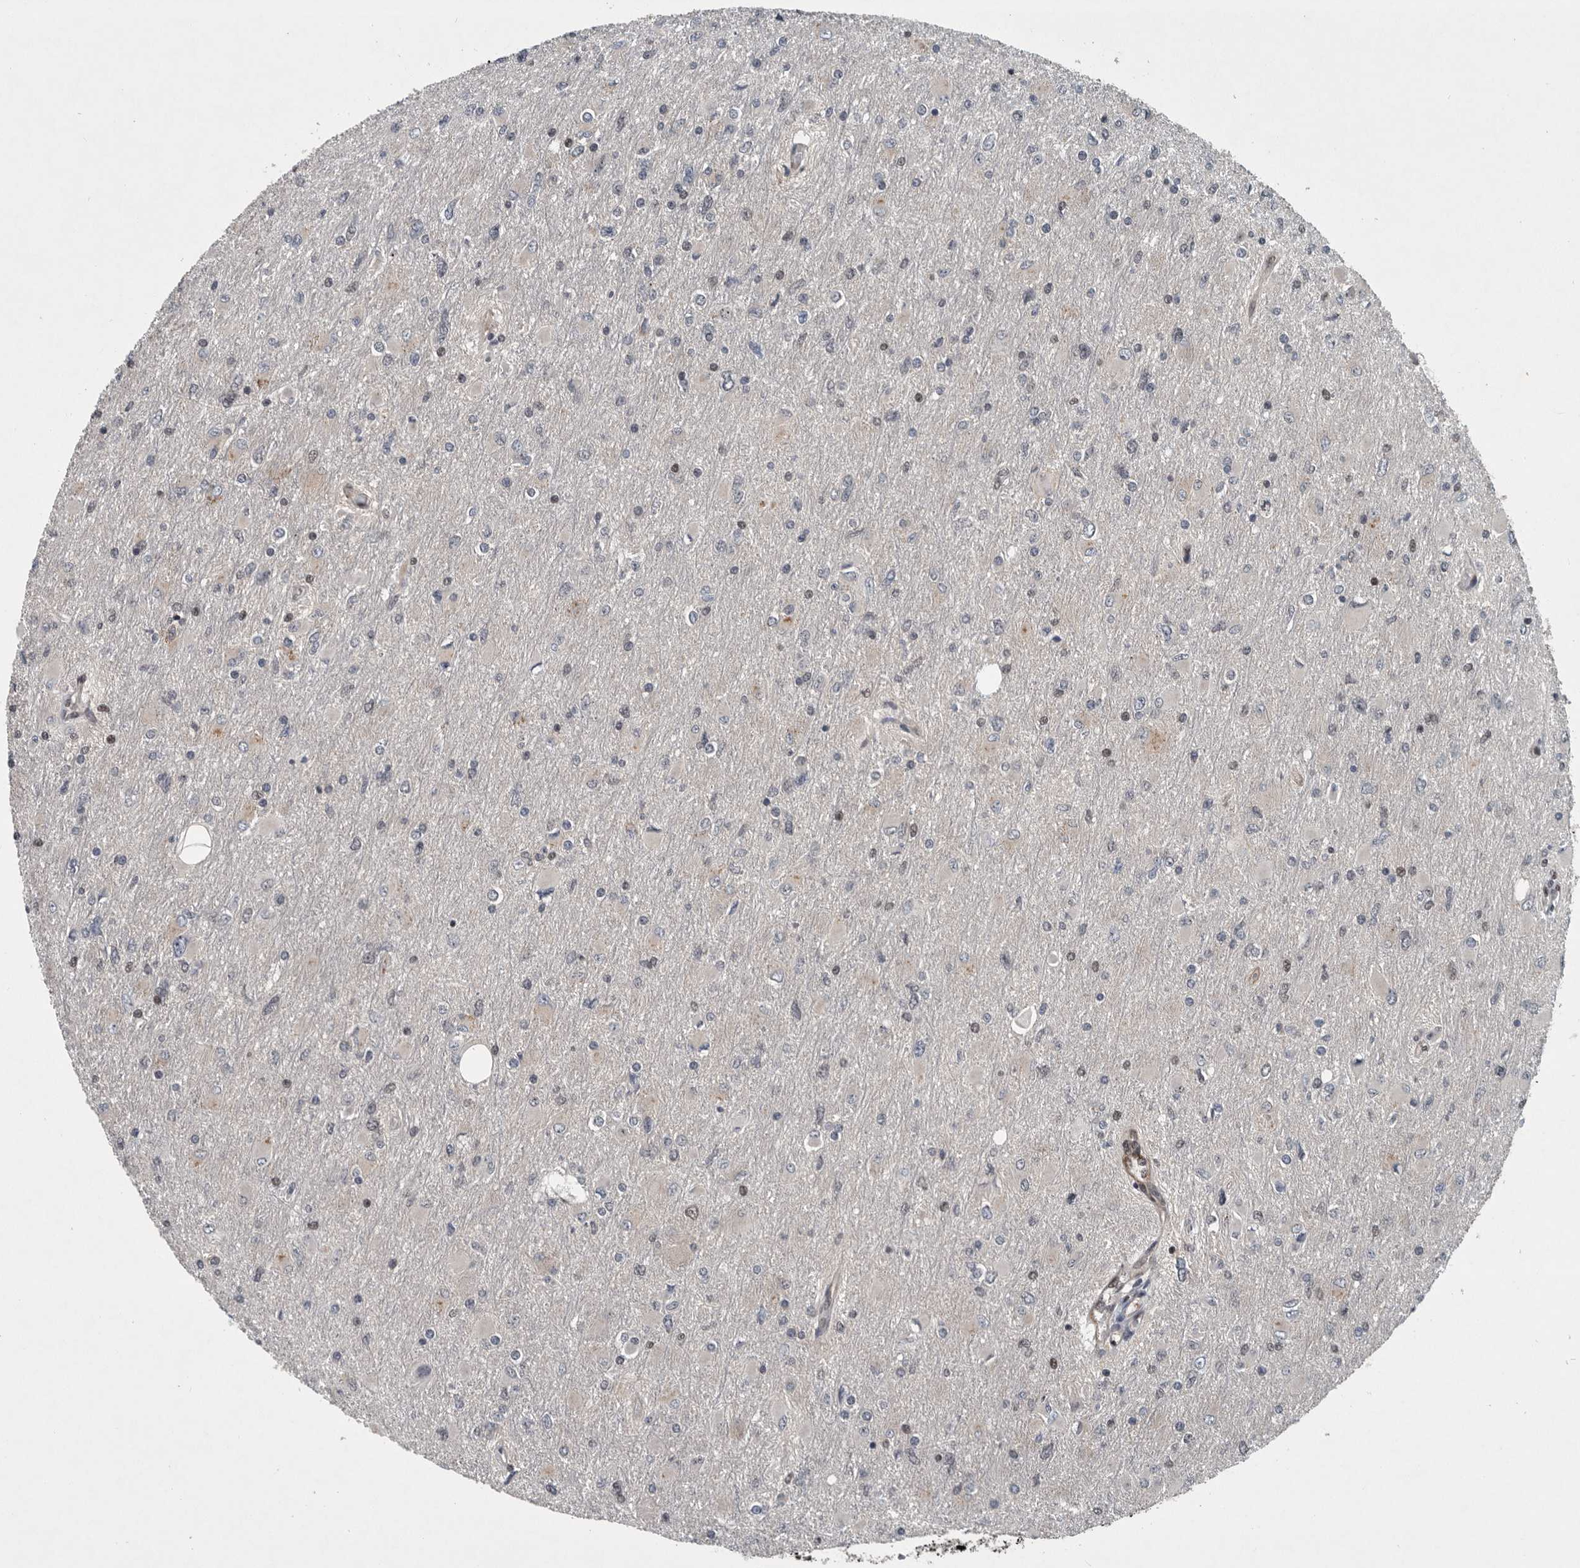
{"staining": {"intensity": "weak", "quantity": "<25%", "location": "nuclear"}, "tissue": "glioma", "cell_type": "Tumor cells", "image_type": "cancer", "snomed": [{"axis": "morphology", "description": "Glioma, malignant, High grade"}, {"axis": "topography", "description": "Cerebral cortex"}], "caption": "IHC of glioma demonstrates no expression in tumor cells.", "gene": "SENP7", "patient": {"sex": "female", "age": 36}}